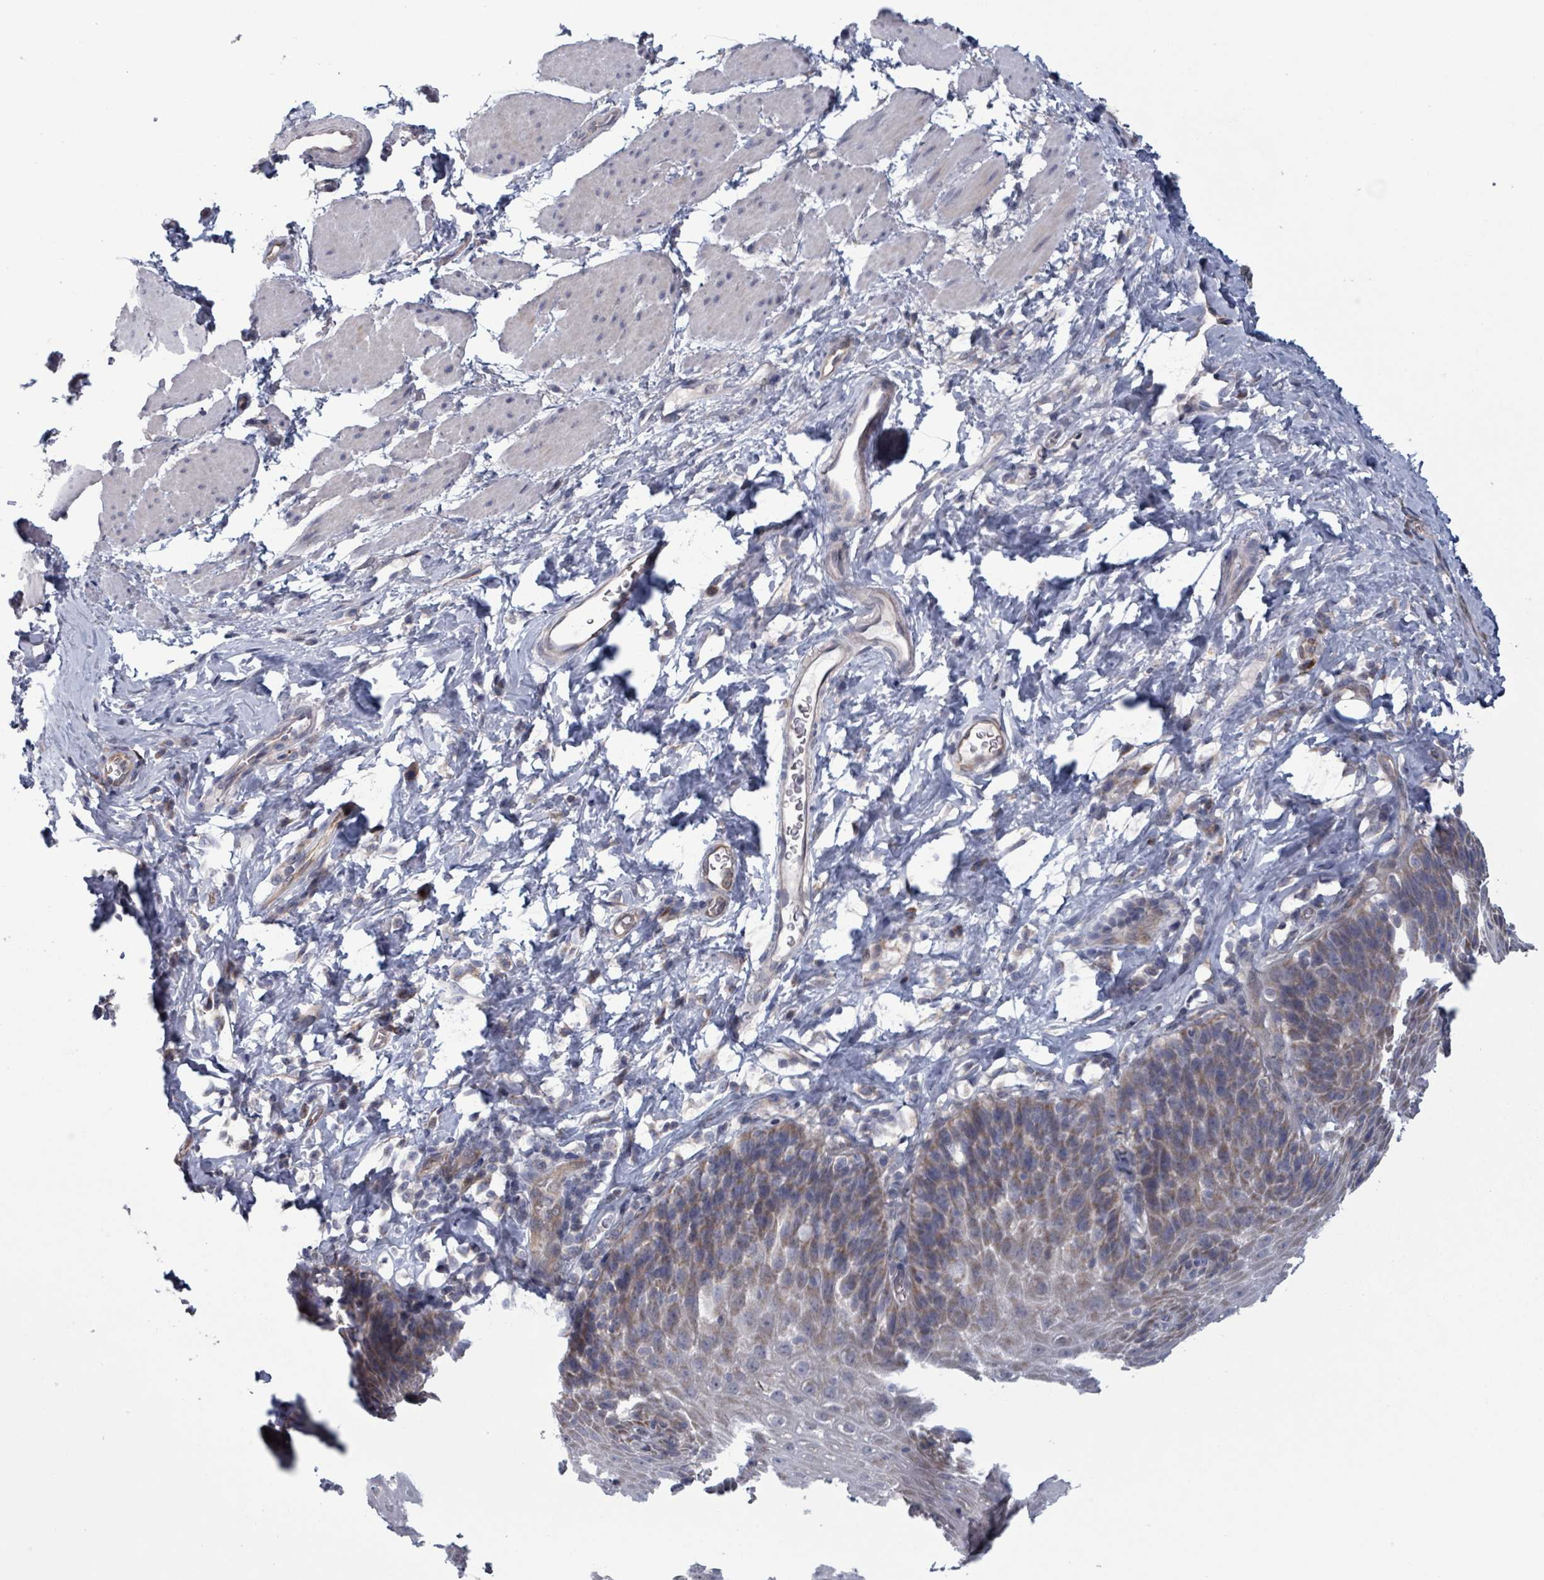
{"staining": {"intensity": "weak", "quantity": "25%-75%", "location": "cytoplasmic/membranous"}, "tissue": "esophagus", "cell_type": "Squamous epithelial cells", "image_type": "normal", "snomed": [{"axis": "morphology", "description": "Normal tissue, NOS"}, {"axis": "topography", "description": "Esophagus"}], "caption": "Immunohistochemical staining of normal human esophagus demonstrates weak cytoplasmic/membranous protein positivity in approximately 25%-75% of squamous epithelial cells. (DAB IHC with brightfield microscopy, high magnification).", "gene": "FKBP1A", "patient": {"sex": "female", "age": 61}}